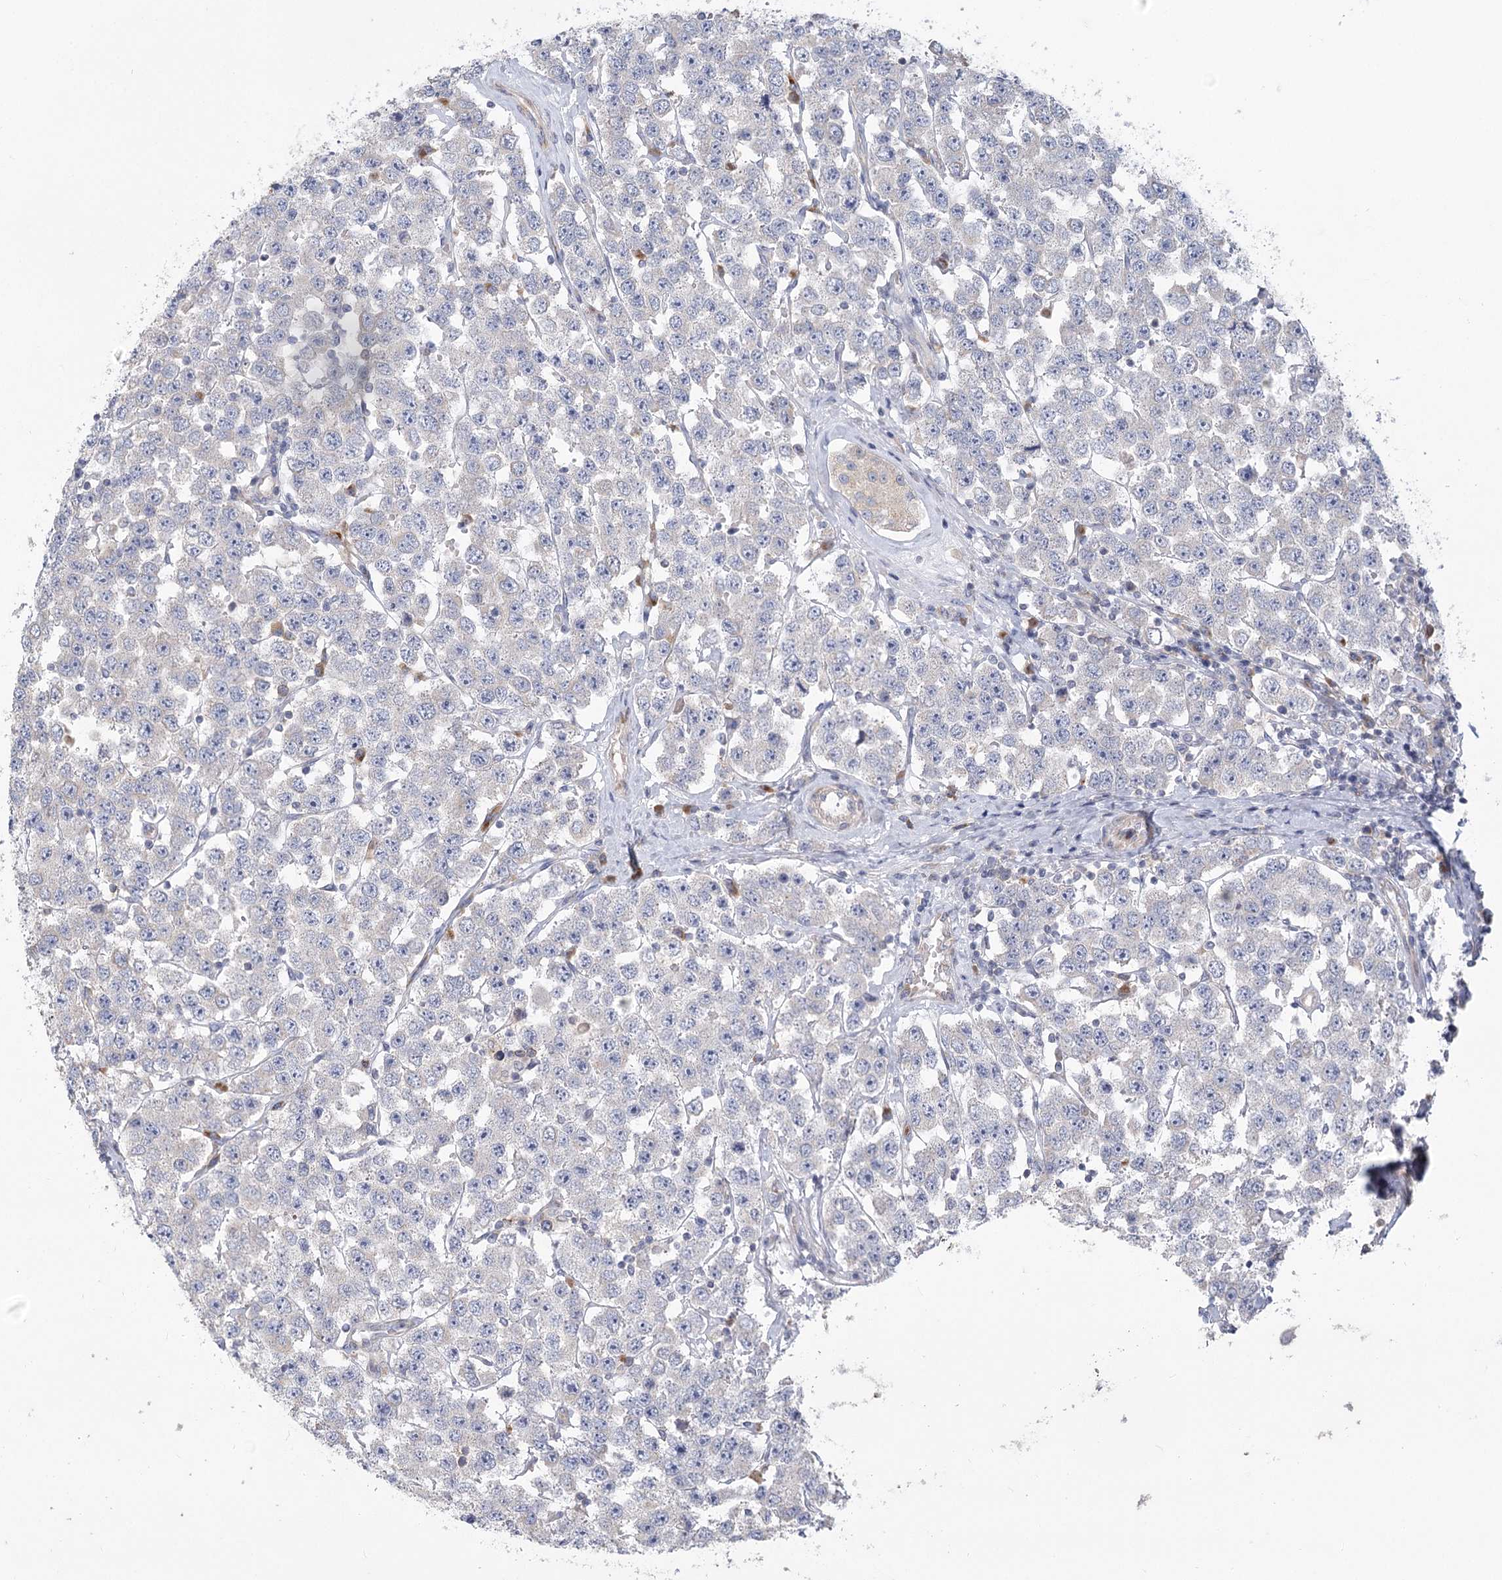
{"staining": {"intensity": "negative", "quantity": "none", "location": "none"}, "tissue": "testis cancer", "cell_type": "Tumor cells", "image_type": "cancer", "snomed": [{"axis": "morphology", "description": "Seminoma, NOS"}, {"axis": "topography", "description": "Testis"}], "caption": "Immunohistochemistry (IHC) histopathology image of neoplastic tissue: human testis cancer stained with DAB displays no significant protein positivity in tumor cells. (Stains: DAB (3,3'-diaminobenzidine) IHC with hematoxylin counter stain, Microscopy: brightfield microscopy at high magnification).", "gene": "CNTLN", "patient": {"sex": "male", "age": 28}}